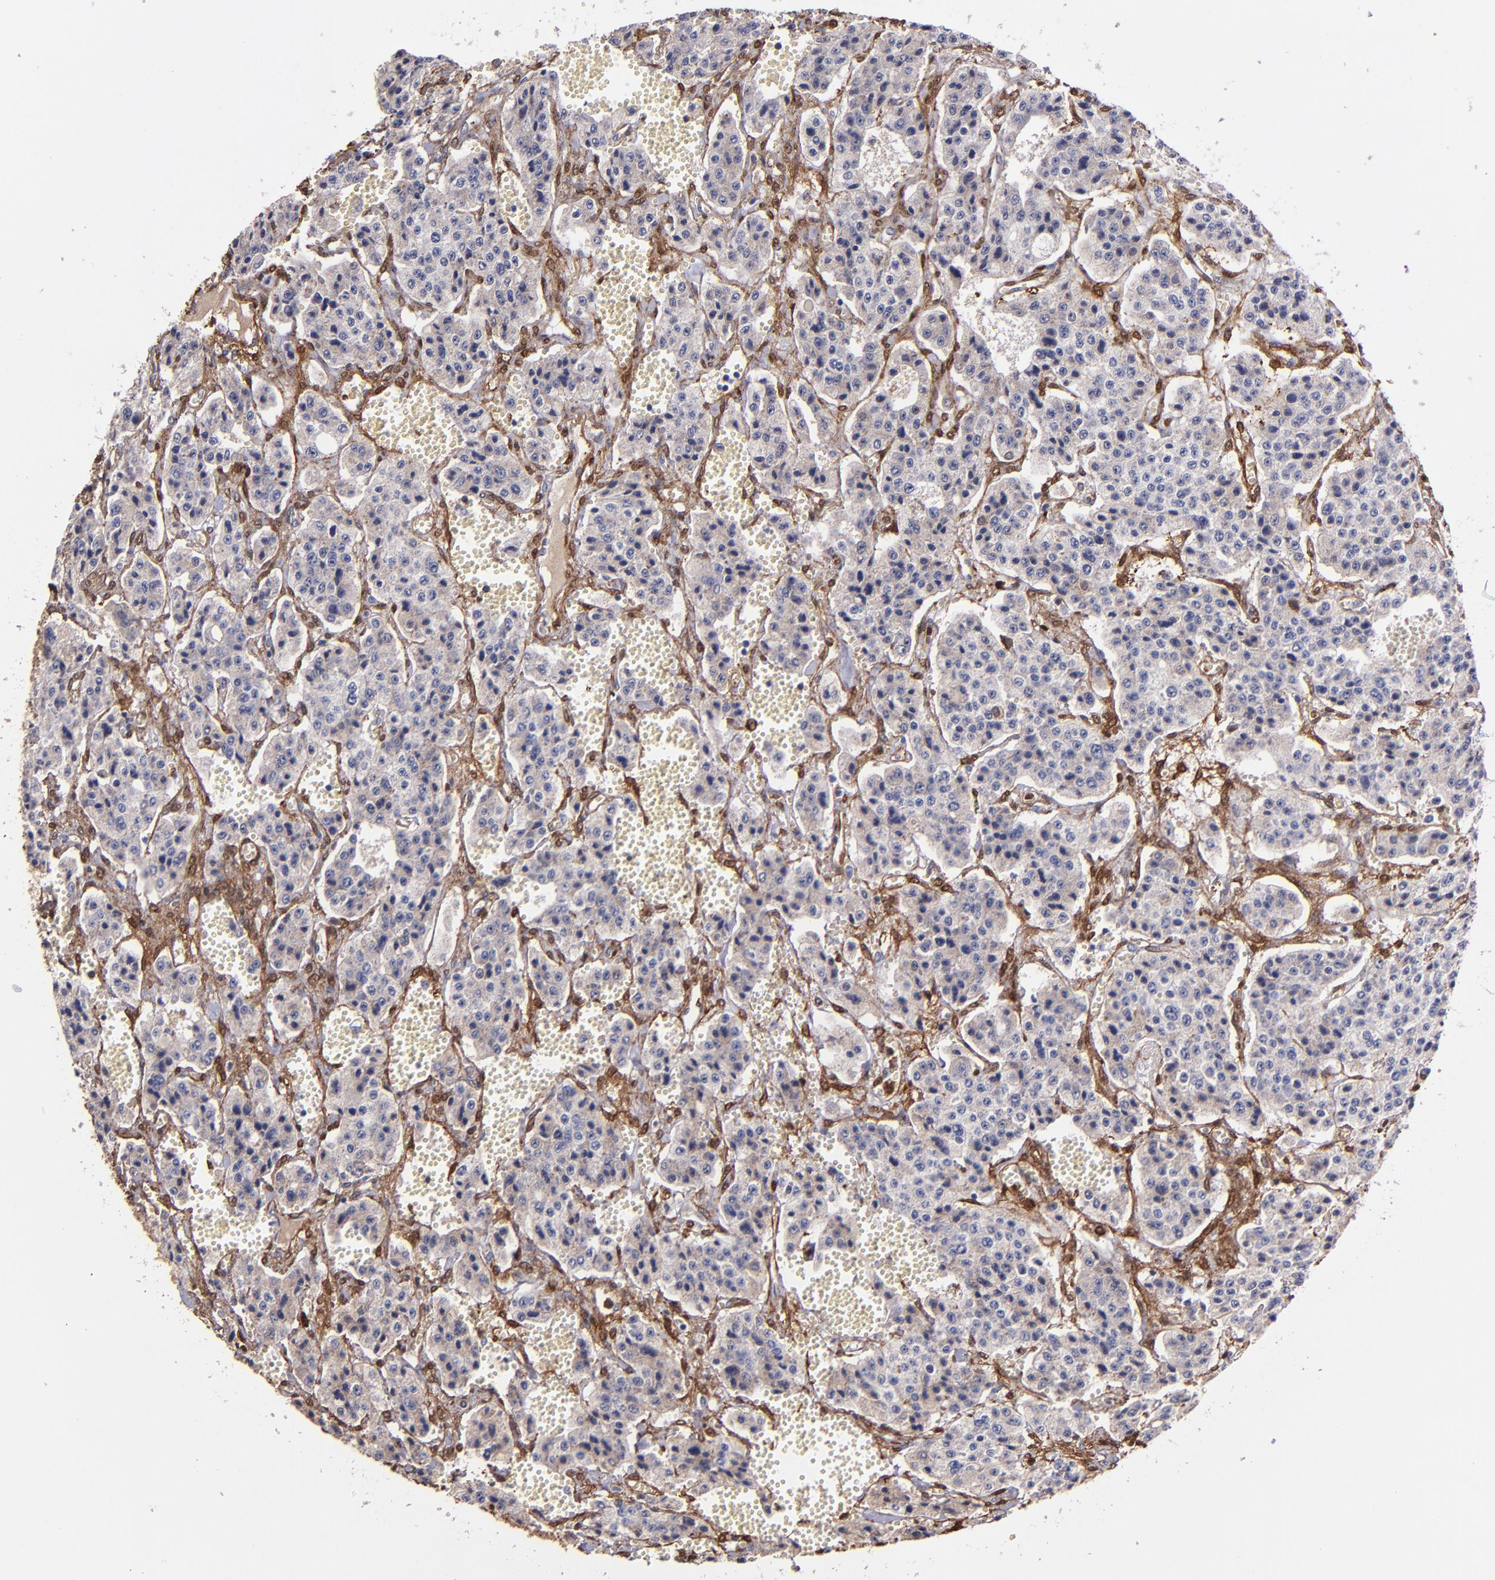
{"staining": {"intensity": "weak", "quantity": ">75%", "location": "cytoplasmic/membranous"}, "tissue": "carcinoid", "cell_type": "Tumor cells", "image_type": "cancer", "snomed": [{"axis": "morphology", "description": "Carcinoid, malignant, NOS"}, {"axis": "topography", "description": "Small intestine"}], "caption": "Weak cytoplasmic/membranous protein staining is identified in approximately >75% of tumor cells in carcinoid. Immunohistochemistry (ihc) stains the protein in brown and the nuclei are stained blue.", "gene": "VCL", "patient": {"sex": "male", "age": 52}}